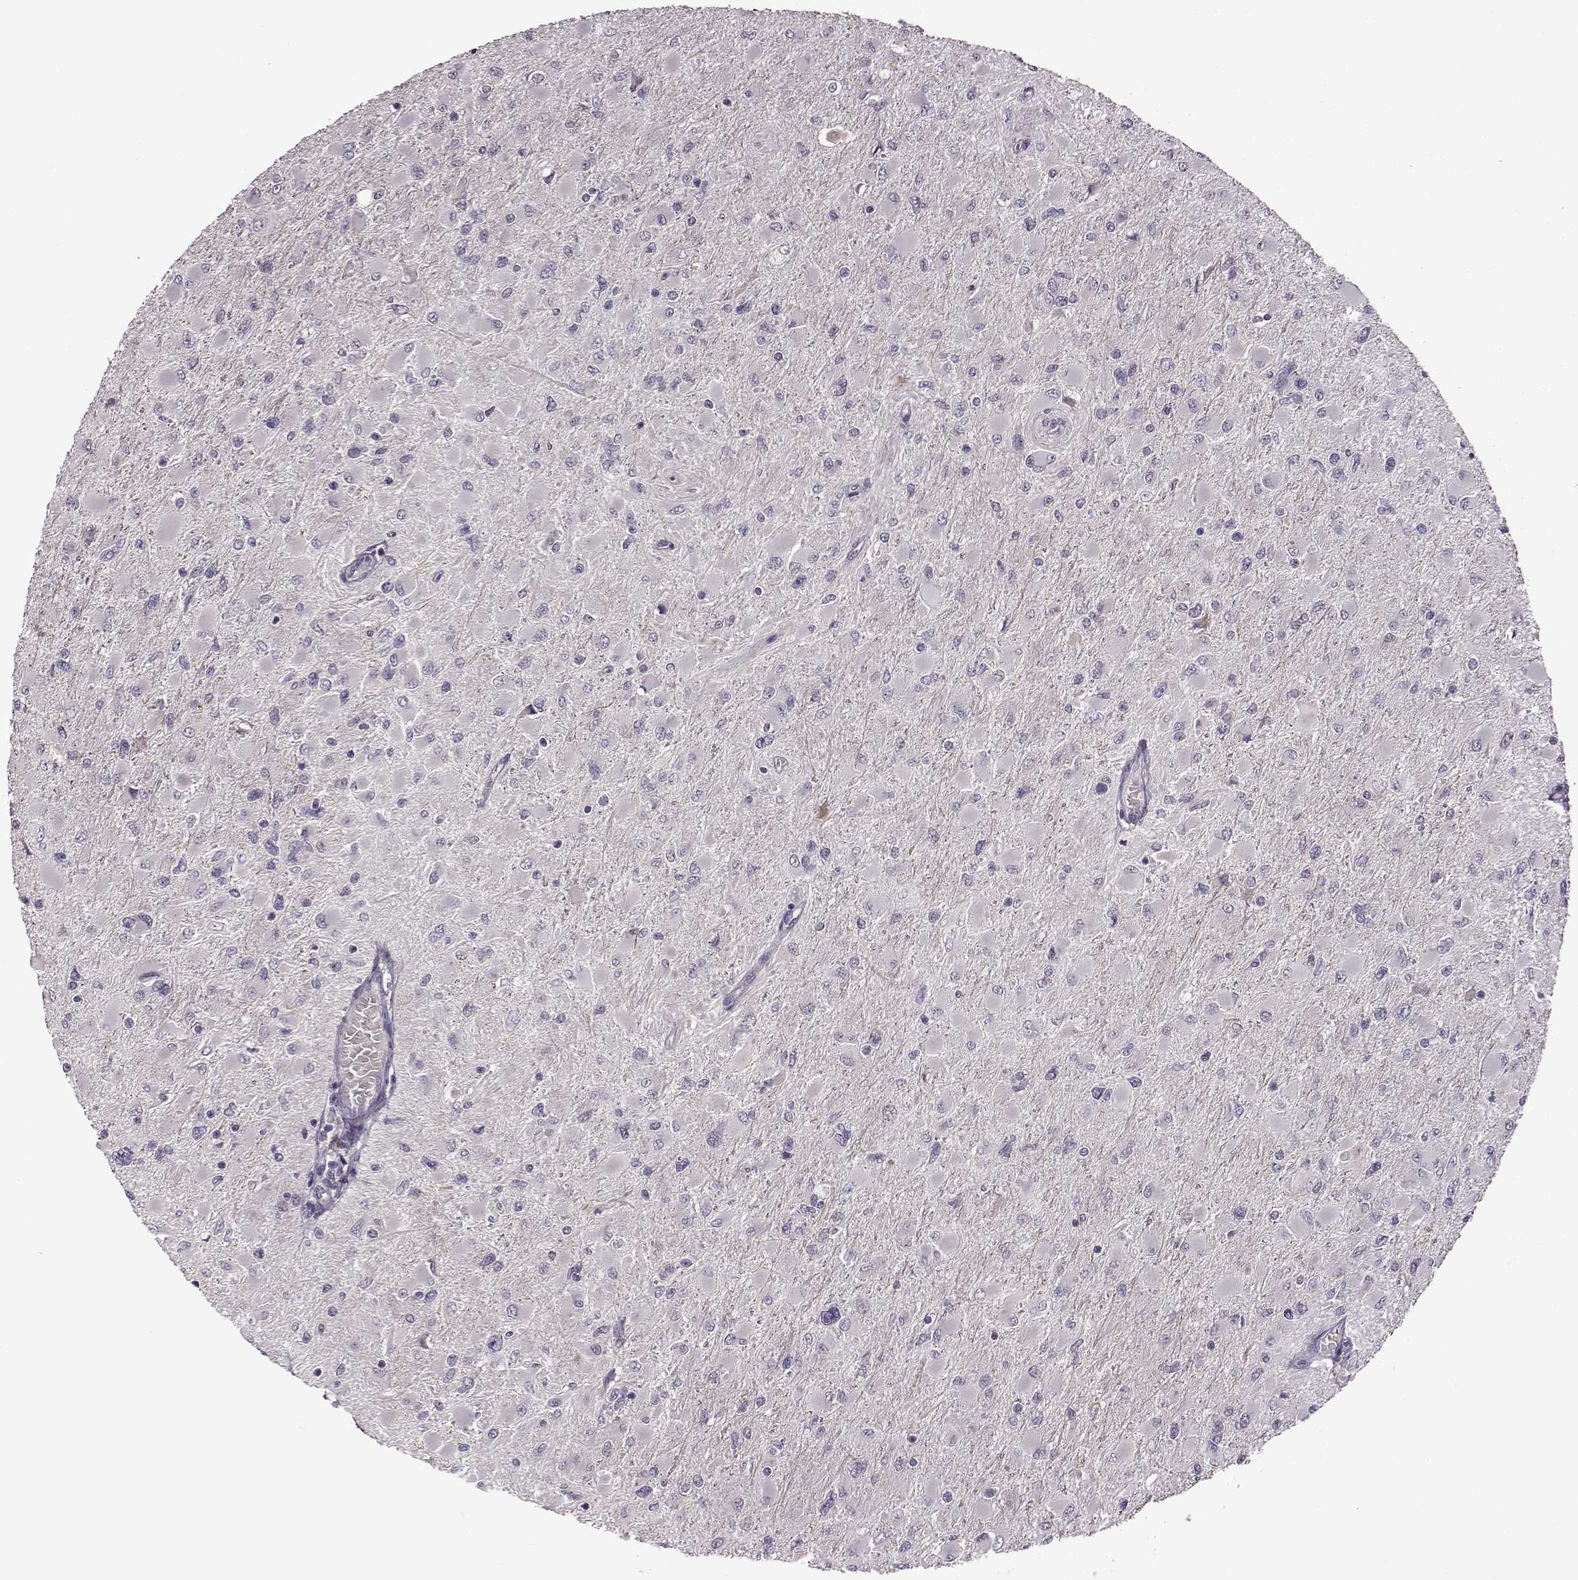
{"staining": {"intensity": "negative", "quantity": "none", "location": "none"}, "tissue": "glioma", "cell_type": "Tumor cells", "image_type": "cancer", "snomed": [{"axis": "morphology", "description": "Glioma, malignant, High grade"}, {"axis": "topography", "description": "Cerebral cortex"}], "caption": "Tumor cells are negative for brown protein staining in high-grade glioma (malignant).", "gene": "CNGA3", "patient": {"sex": "female", "age": 36}}